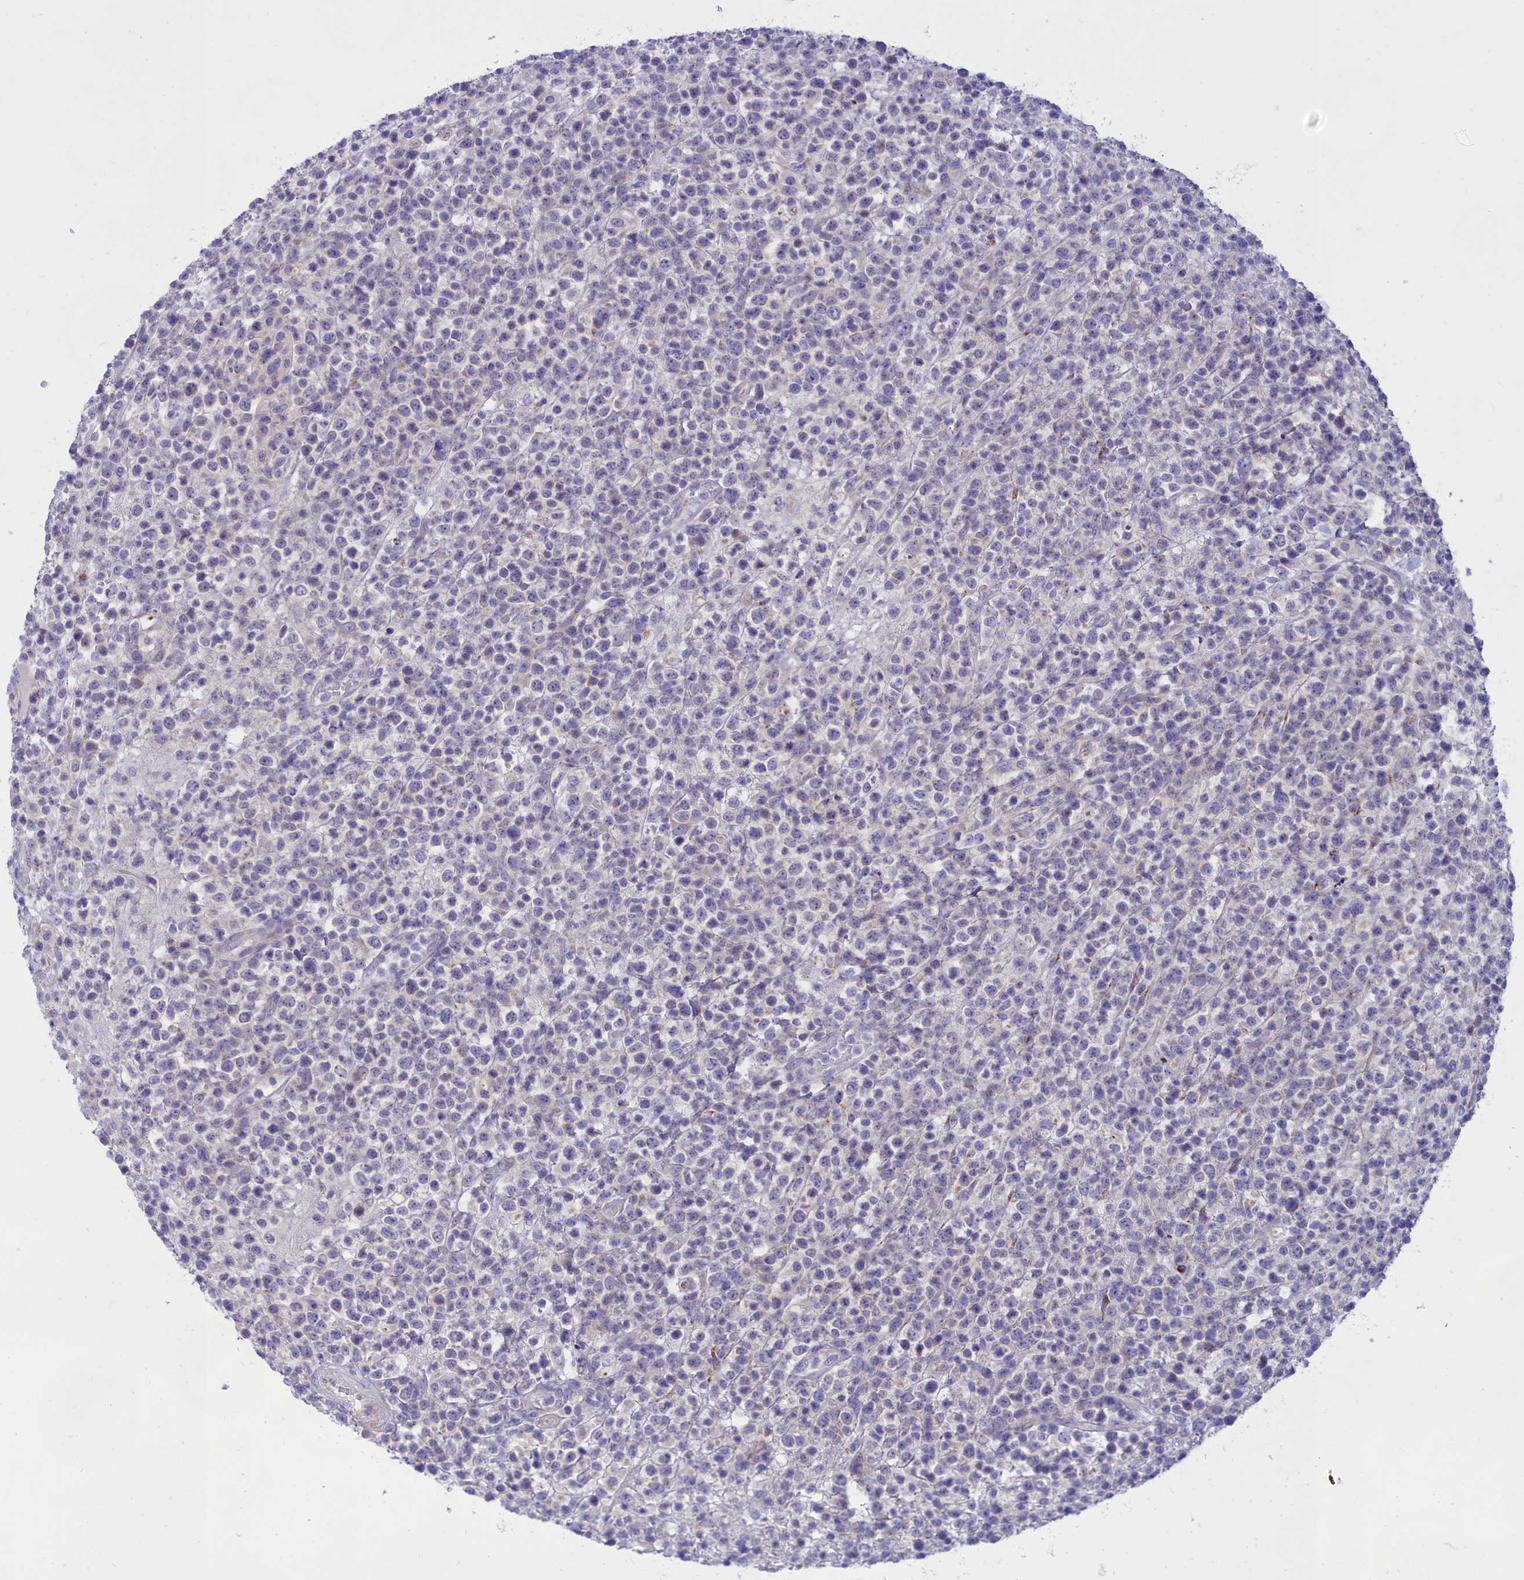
{"staining": {"intensity": "negative", "quantity": "none", "location": "none"}, "tissue": "lymphoma", "cell_type": "Tumor cells", "image_type": "cancer", "snomed": [{"axis": "morphology", "description": "Malignant lymphoma, non-Hodgkin's type, High grade"}, {"axis": "topography", "description": "Colon"}], "caption": "Tumor cells show no significant positivity in malignant lymphoma, non-Hodgkin's type (high-grade).", "gene": "TMEM30B", "patient": {"sex": "female", "age": 53}}